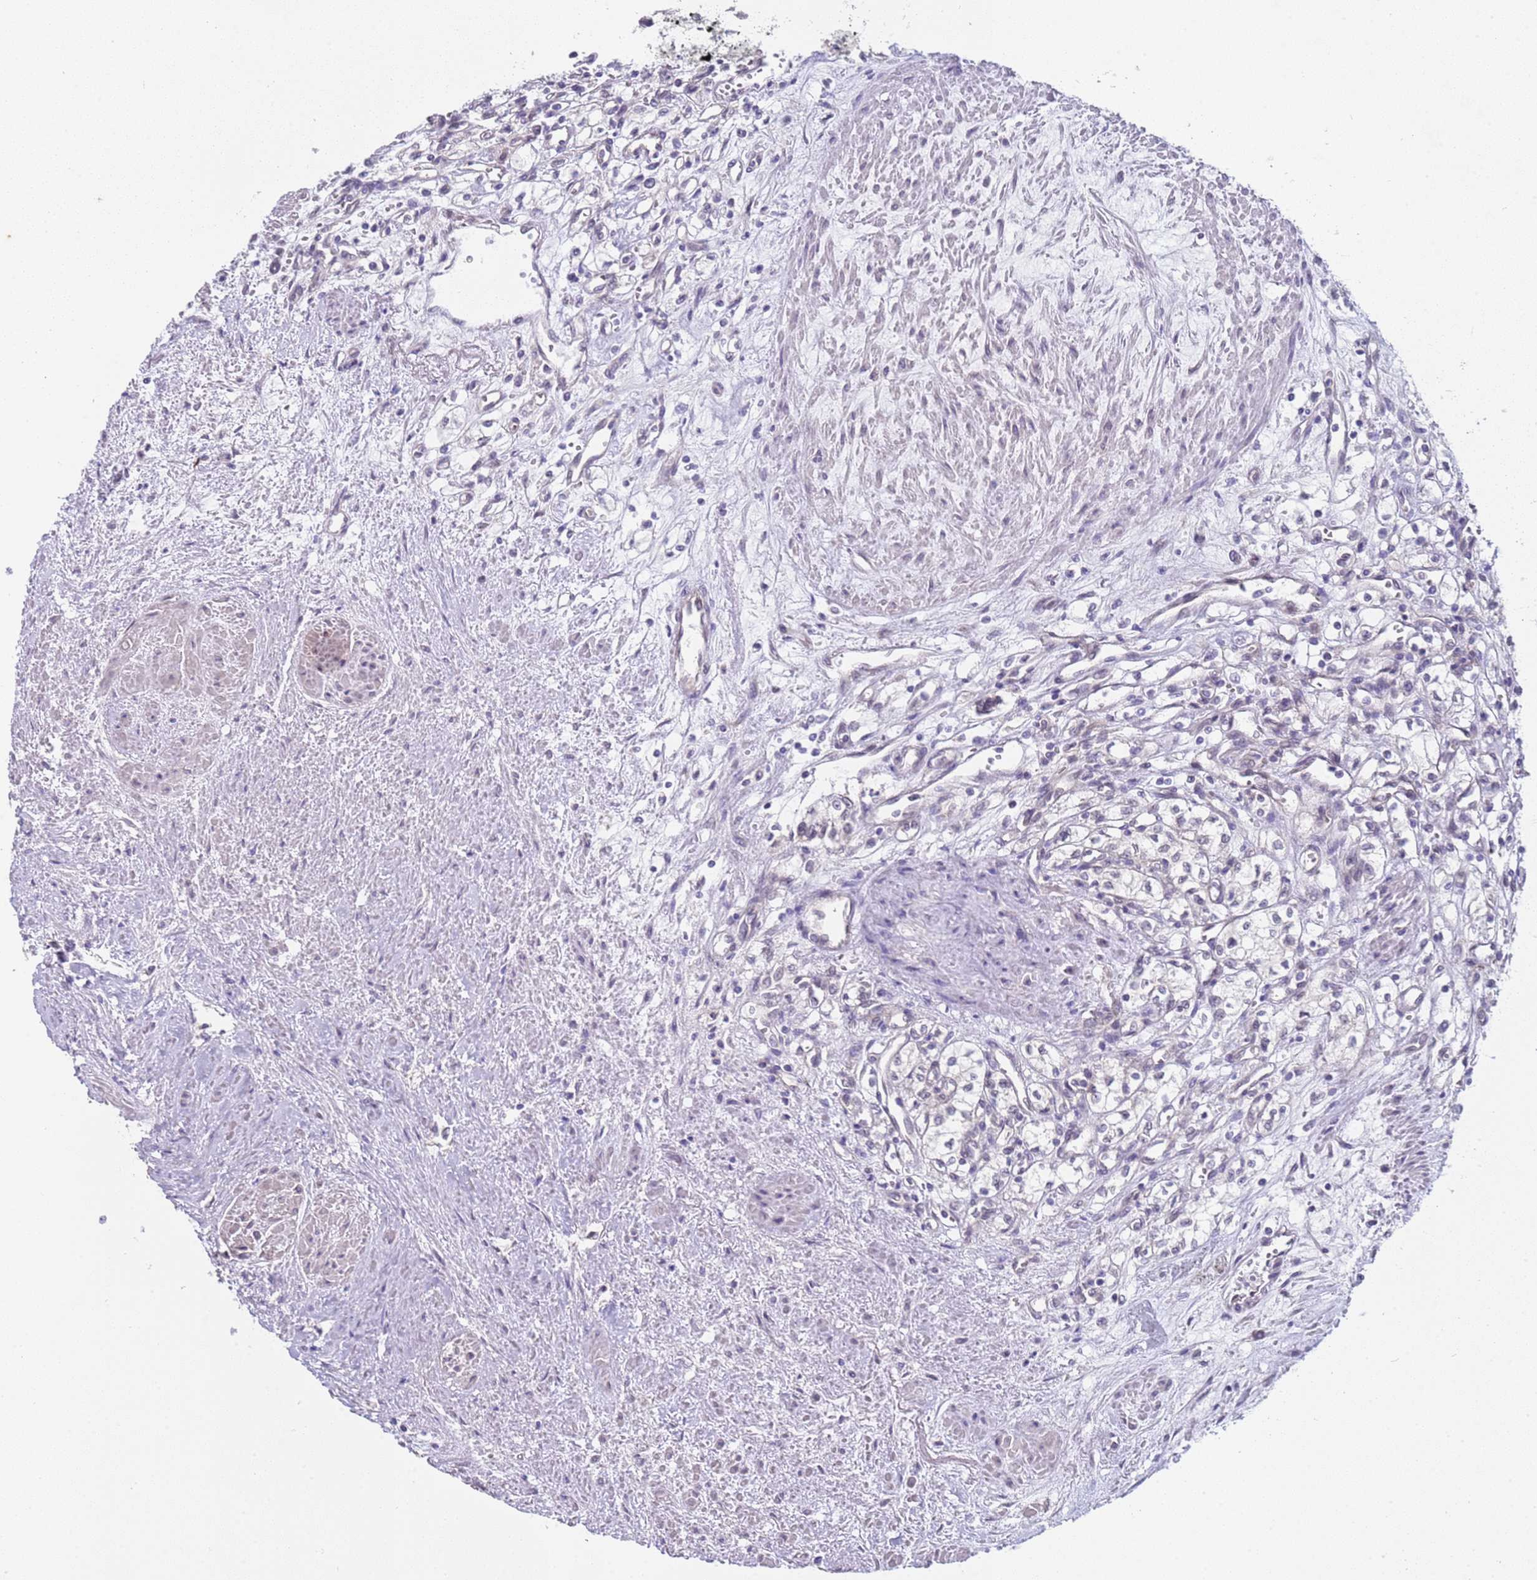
{"staining": {"intensity": "negative", "quantity": "none", "location": "none"}, "tissue": "renal cancer", "cell_type": "Tumor cells", "image_type": "cancer", "snomed": [{"axis": "morphology", "description": "Adenocarcinoma, NOS"}, {"axis": "topography", "description": "Kidney"}], "caption": "This is a image of IHC staining of renal adenocarcinoma, which shows no staining in tumor cells.", "gene": "TRMT10A", "patient": {"sex": "male", "age": 59}}